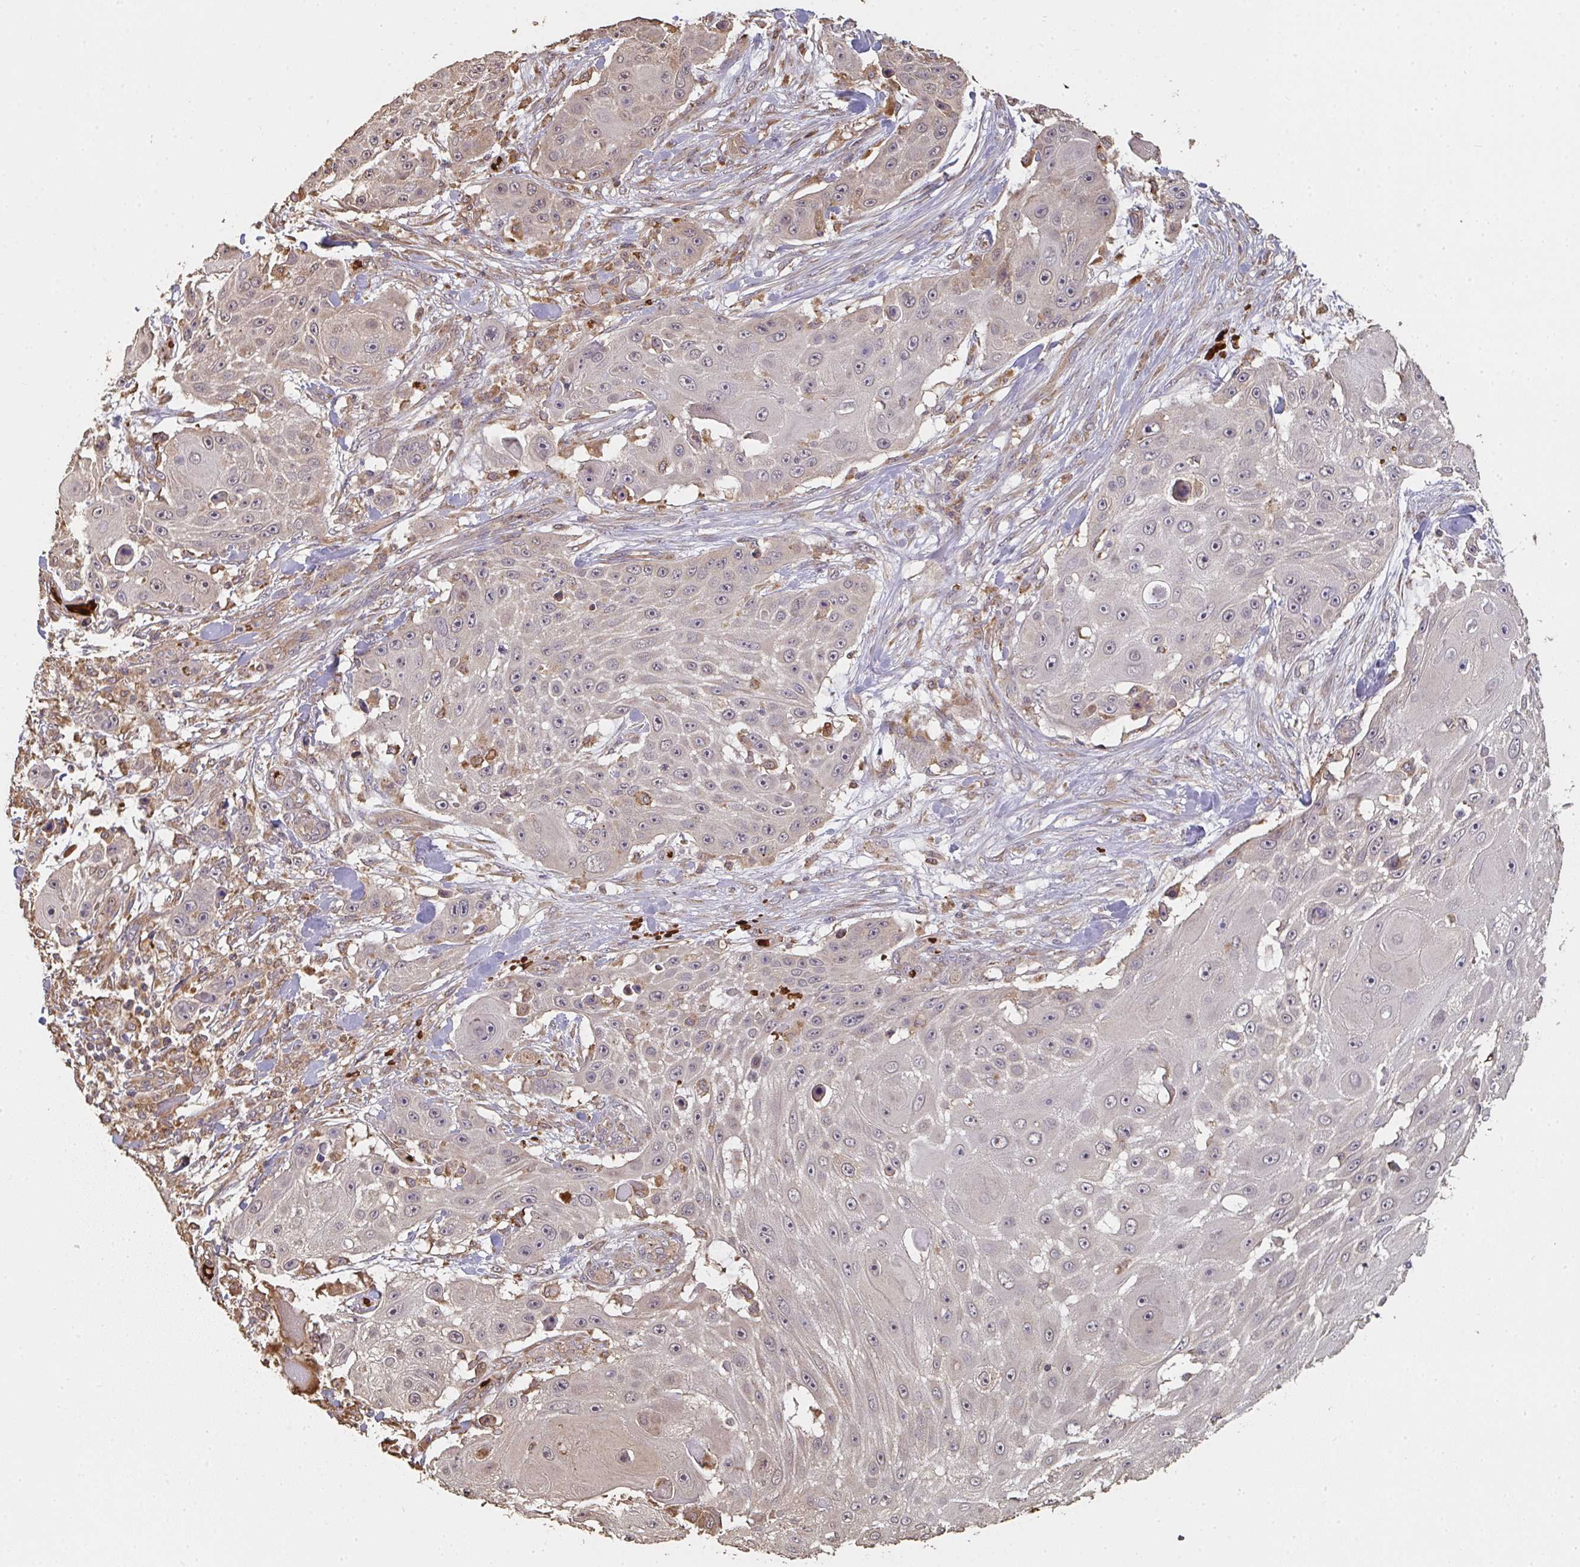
{"staining": {"intensity": "weak", "quantity": "25%-75%", "location": "cytoplasmic/membranous"}, "tissue": "skin cancer", "cell_type": "Tumor cells", "image_type": "cancer", "snomed": [{"axis": "morphology", "description": "Squamous cell carcinoma, NOS"}, {"axis": "topography", "description": "Skin"}], "caption": "Protein staining of skin cancer (squamous cell carcinoma) tissue displays weak cytoplasmic/membranous staining in approximately 25%-75% of tumor cells.", "gene": "POLG", "patient": {"sex": "female", "age": 86}}